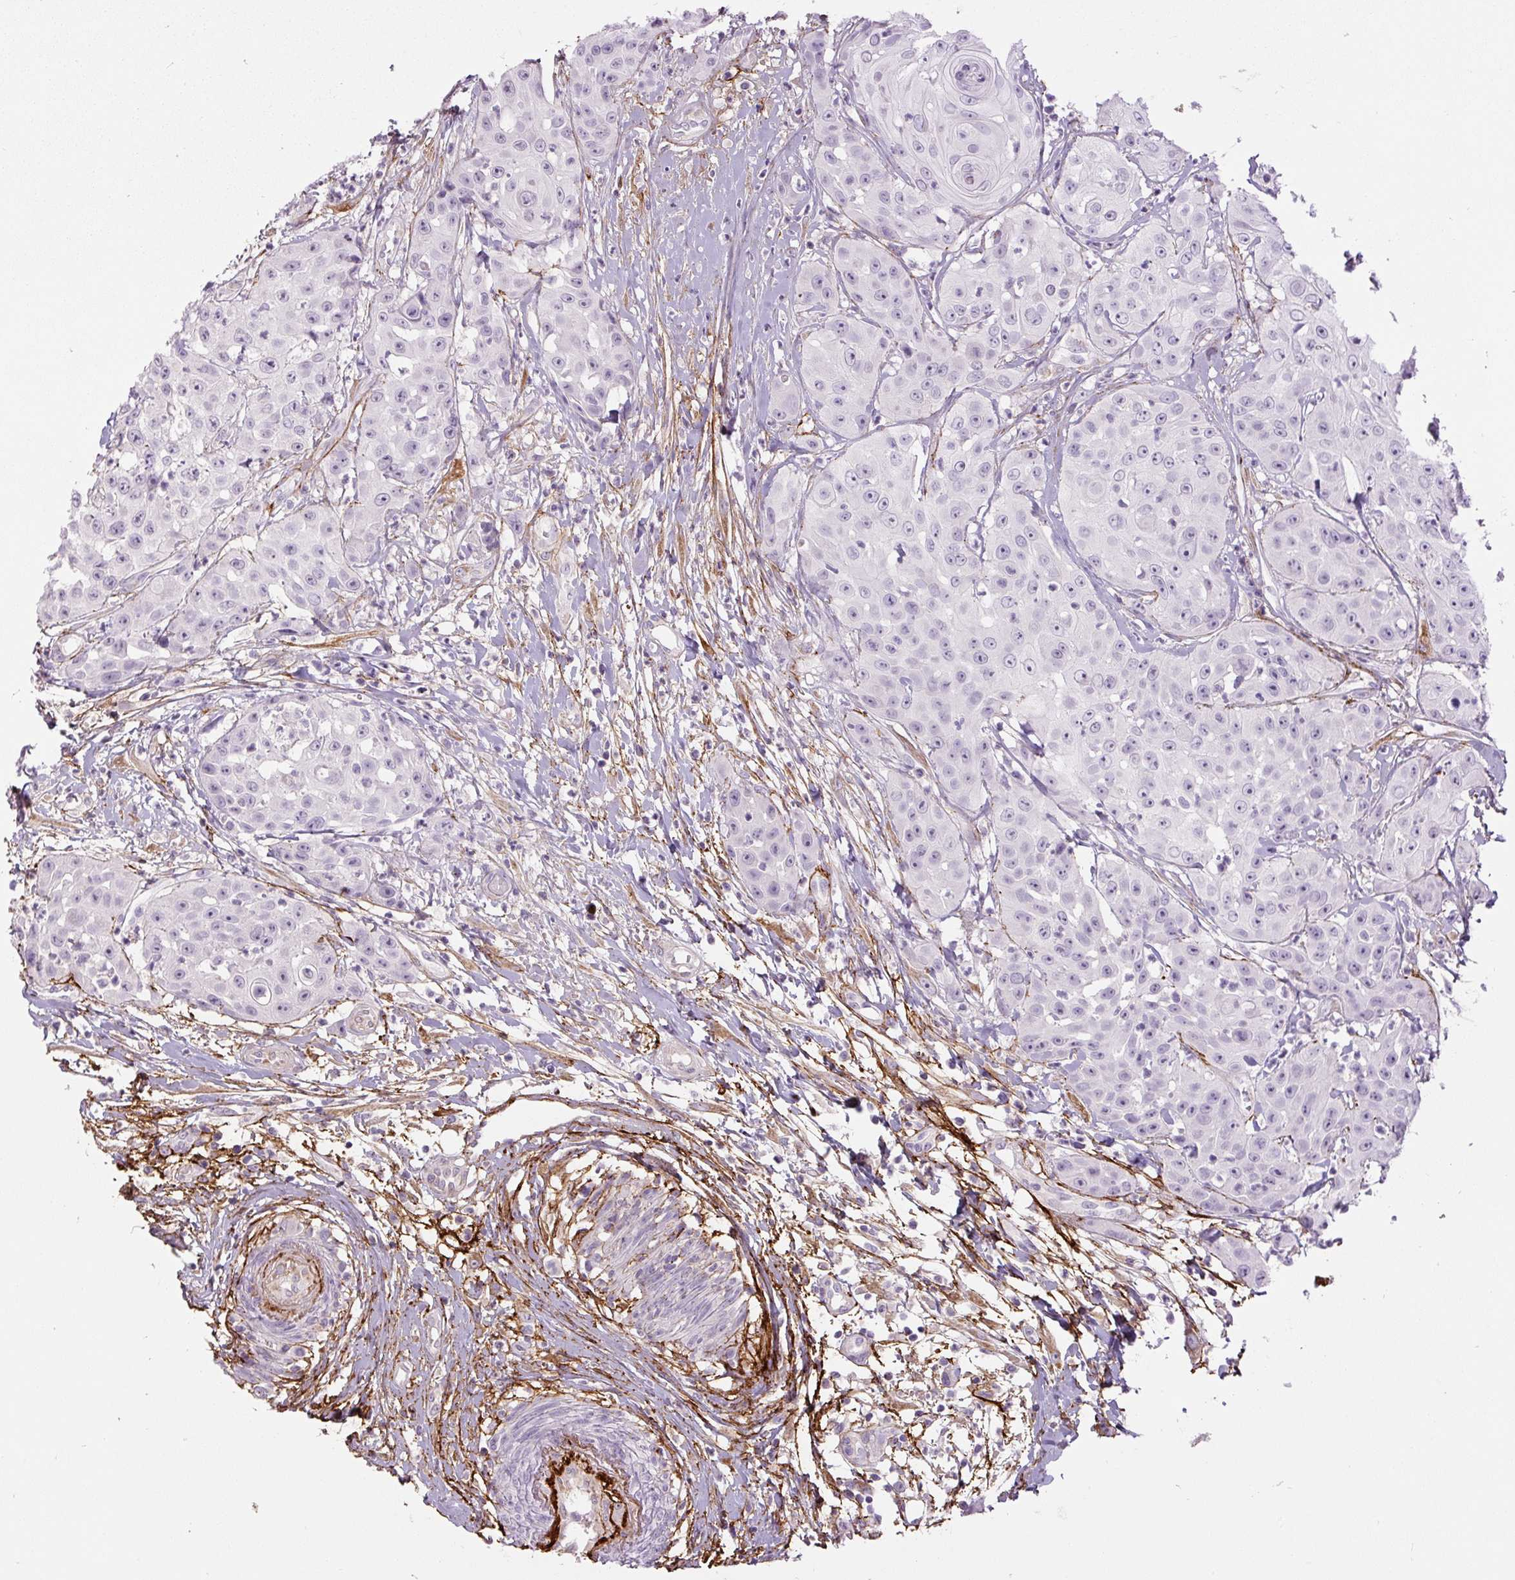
{"staining": {"intensity": "negative", "quantity": "none", "location": "none"}, "tissue": "head and neck cancer", "cell_type": "Tumor cells", "image_type": "cancer", "snomed": [{"axis": "morphology", "description": "Squamous cell carcinoma, NOS"}, {"axis": "topography", "description": "Head-Neck"}], "caption": "Tumor cells show no significant protein staining in head and neck squamous cell carcinoma. (DAB immunohistochemistry with hematoxylin counter stain).", "gene": "FBN1", "patient": {"sex": "male", "age": 83}}